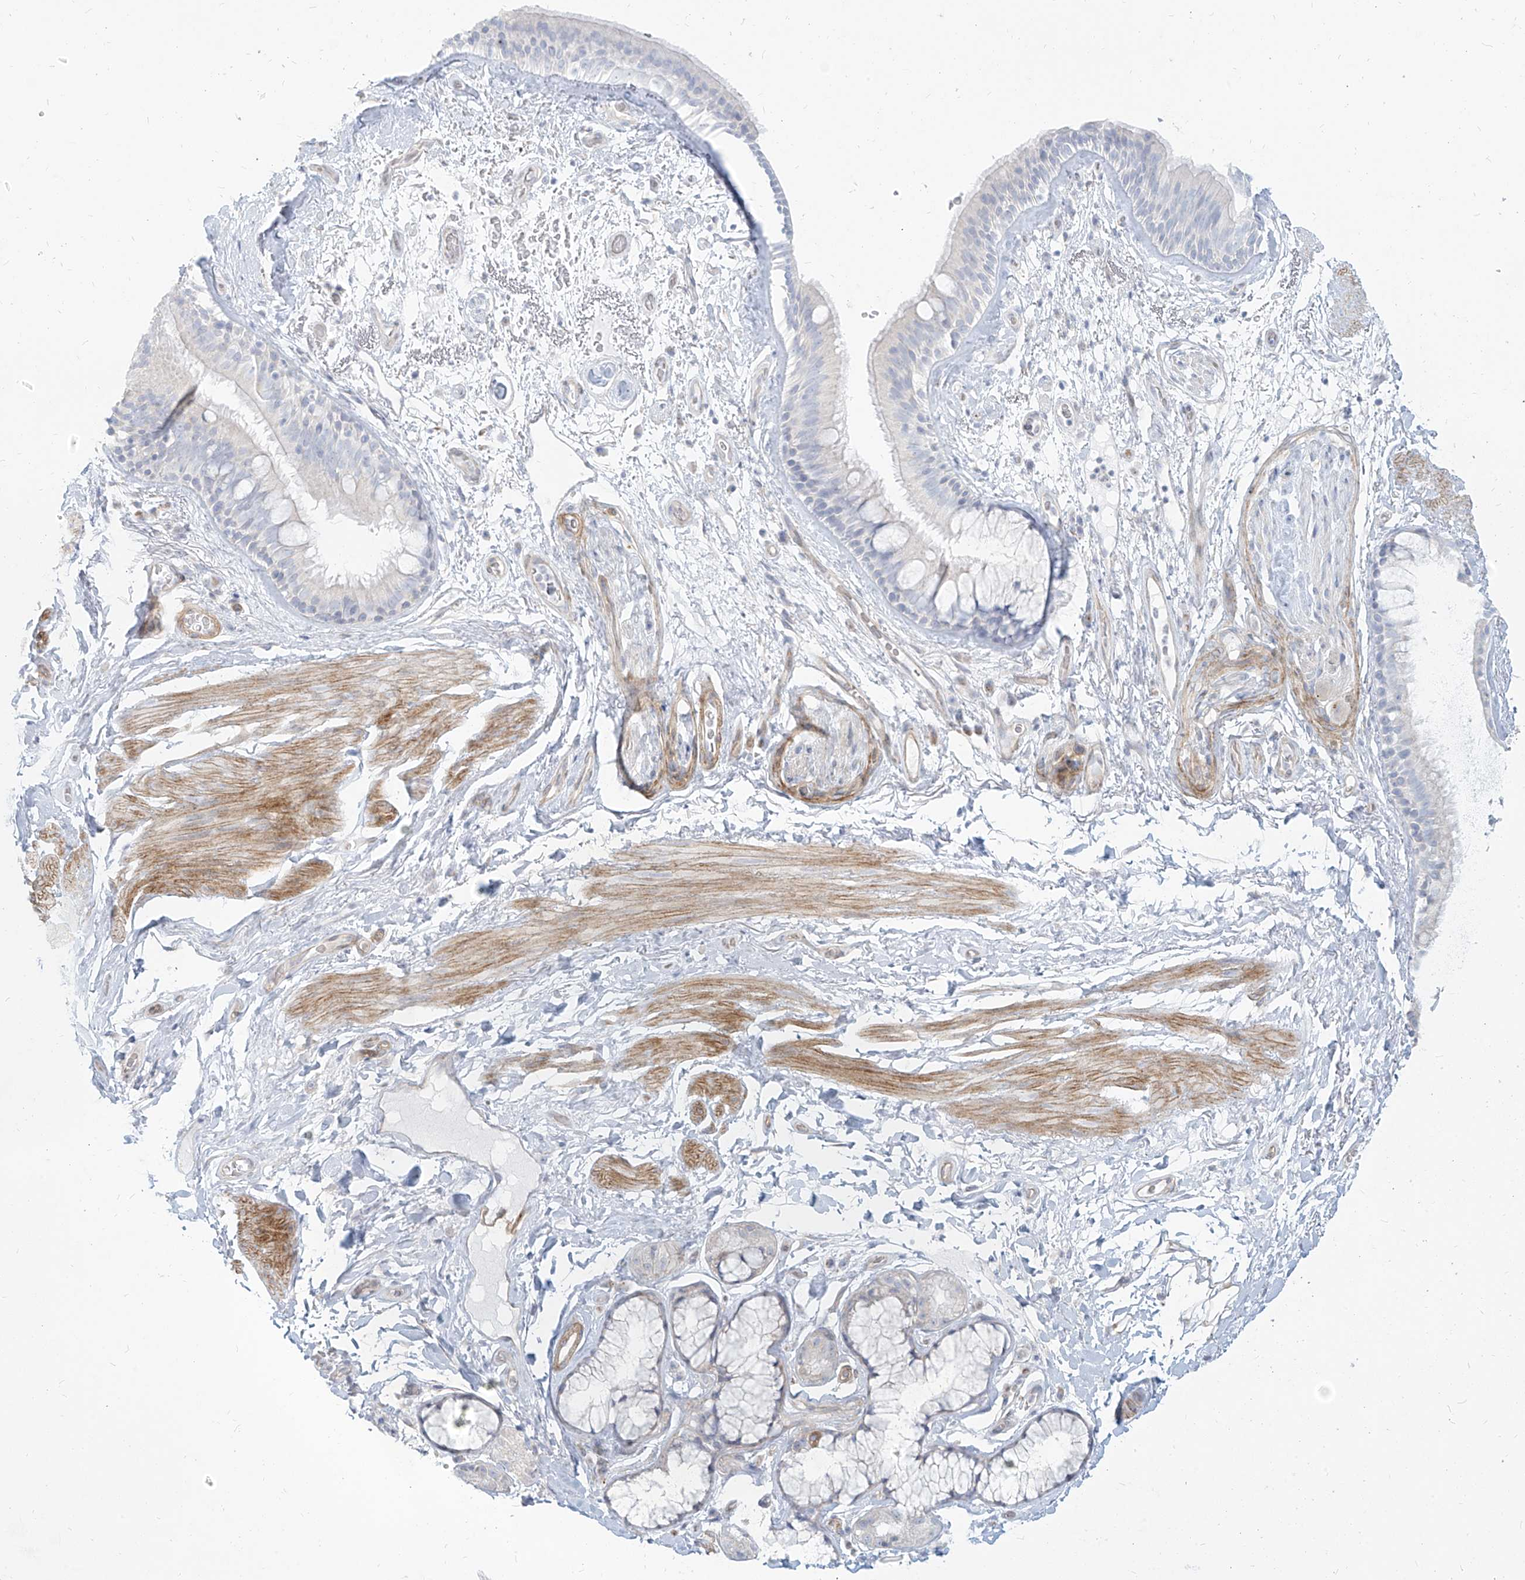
{"staining": {"intensity": "negative", "quantity": "none", "location": "none"}, "tissue": "bronchus", "cell_type": "Respiratory epithelial cells", "image_type": "normal", "snomed": [{"axis": "morphology", "description": "Normal tissue, NOS"}, {"axis": "topography", "description": "Cartilage tissue"}], "caption": "Immunohistochemistry (IHC) histopathology image of normal human bronchus stained for a protein (brown), which displays no staining in respiratory epithelial cells.", "gene": "ITPKB", "patient": {"sex": "female", "age": 63}}